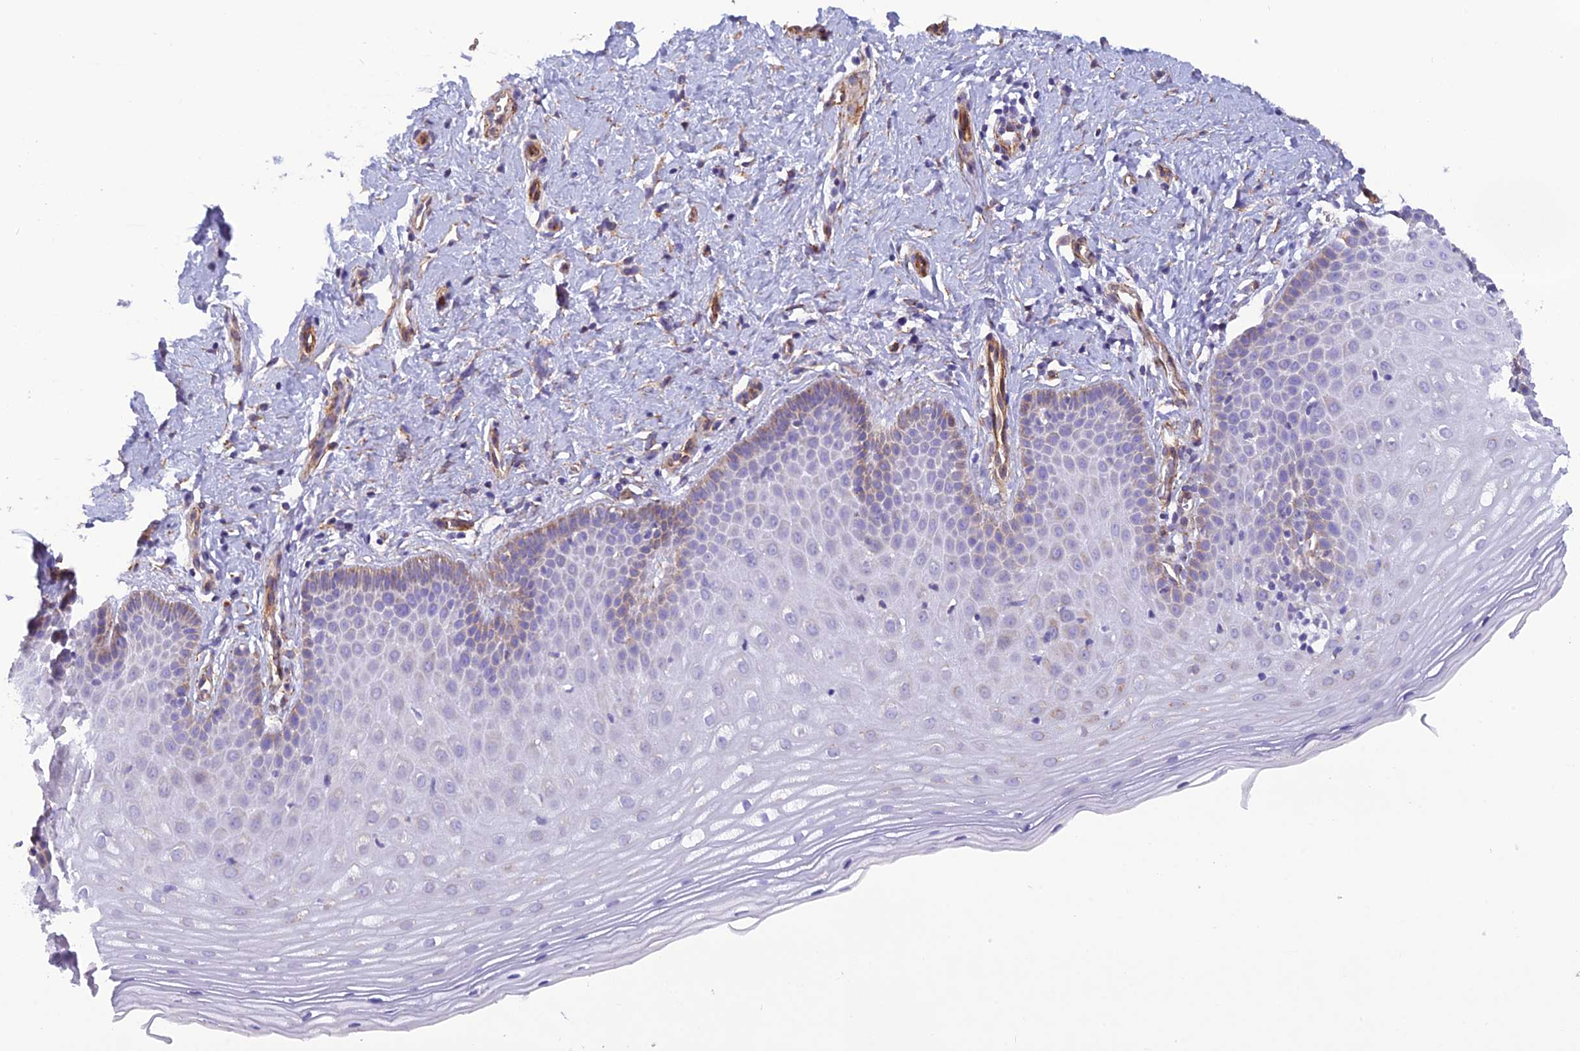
{"staining": {"intensity": "negative", "quantity": "none", "location": "none"}, "tissue": "cervix", "cell_type": "Glandular cells", "image_type": "normal", "snomed": [{"axis": "morphology", "description": "Normal tissue, NOS"}, {"axis": "topography", "description": "Cervix"}], "caption": "Image shows no protein expression in glandular cells of unremarkable cervix. (DAB immunohistochemistry with hematoxylin counter stain).", "gene": "POMGNT1", "patient": {"sex": "female", "age": 36}}